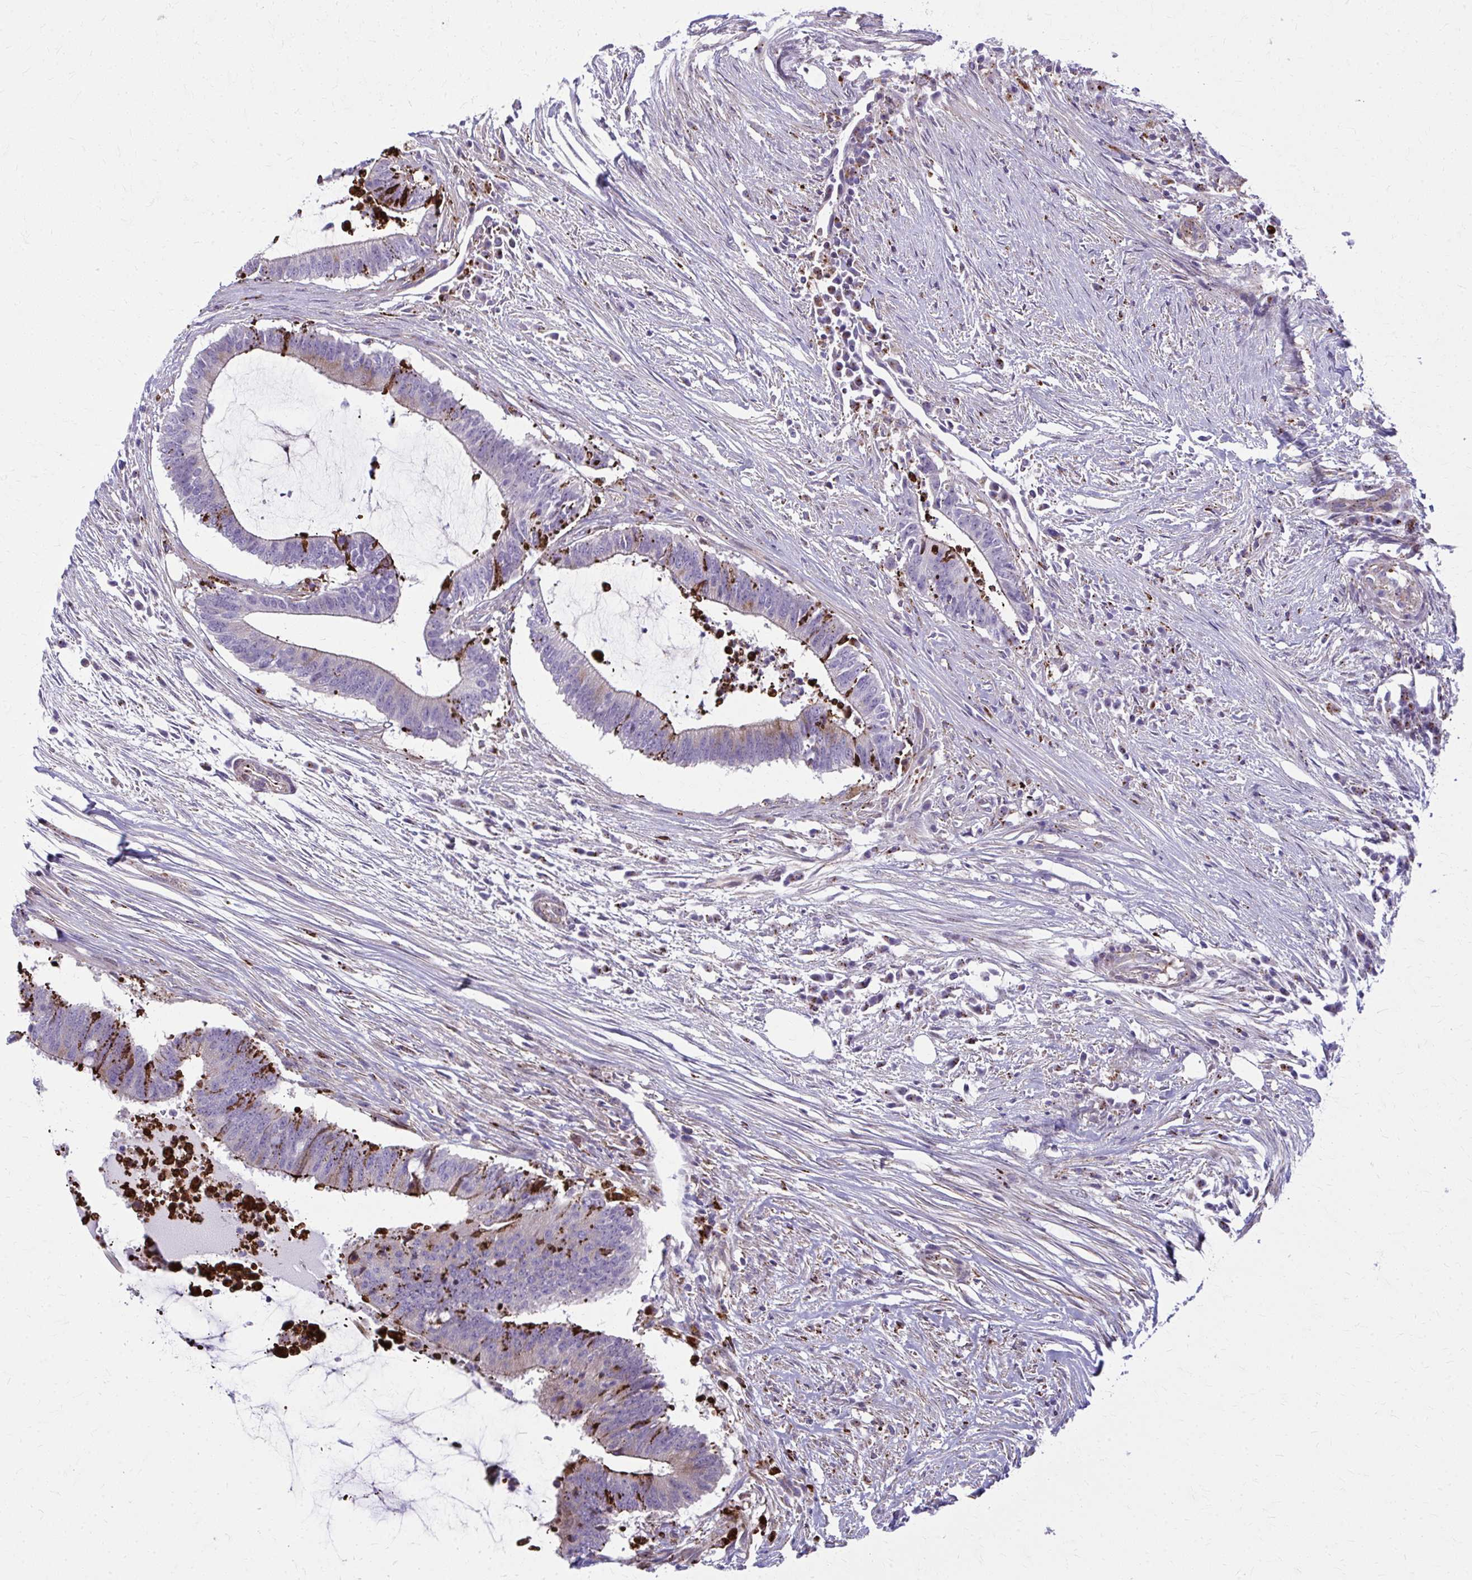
{"staining": {"intensity": "moderate", "quantity": "<25%", "location": "cytoplasmic/membranous"}, "tissue": "colorectal cancer", "cell_type": "Tumor cells", "image_type": "cancer", "snomed": [{"axis": "morphology", "description": "Adenocarcinoma, NOS"}, {"axis": "topography", "description": "Colon"}], "caption": "Colorectal cancer (adenocarcinoma) was stained to show a protein in brown. There is low levels of moderate cytoplasmic/membranous expression in approximately <25% of tumor cells. The staining was performed using DAB (3,3'-diaminobenzidine), with brown indicating positive protein expression. Nuclei are stained blue with hematoxylin.", "gene": "LRRC4B", "patient": {"sex": "female", "age": 43}}